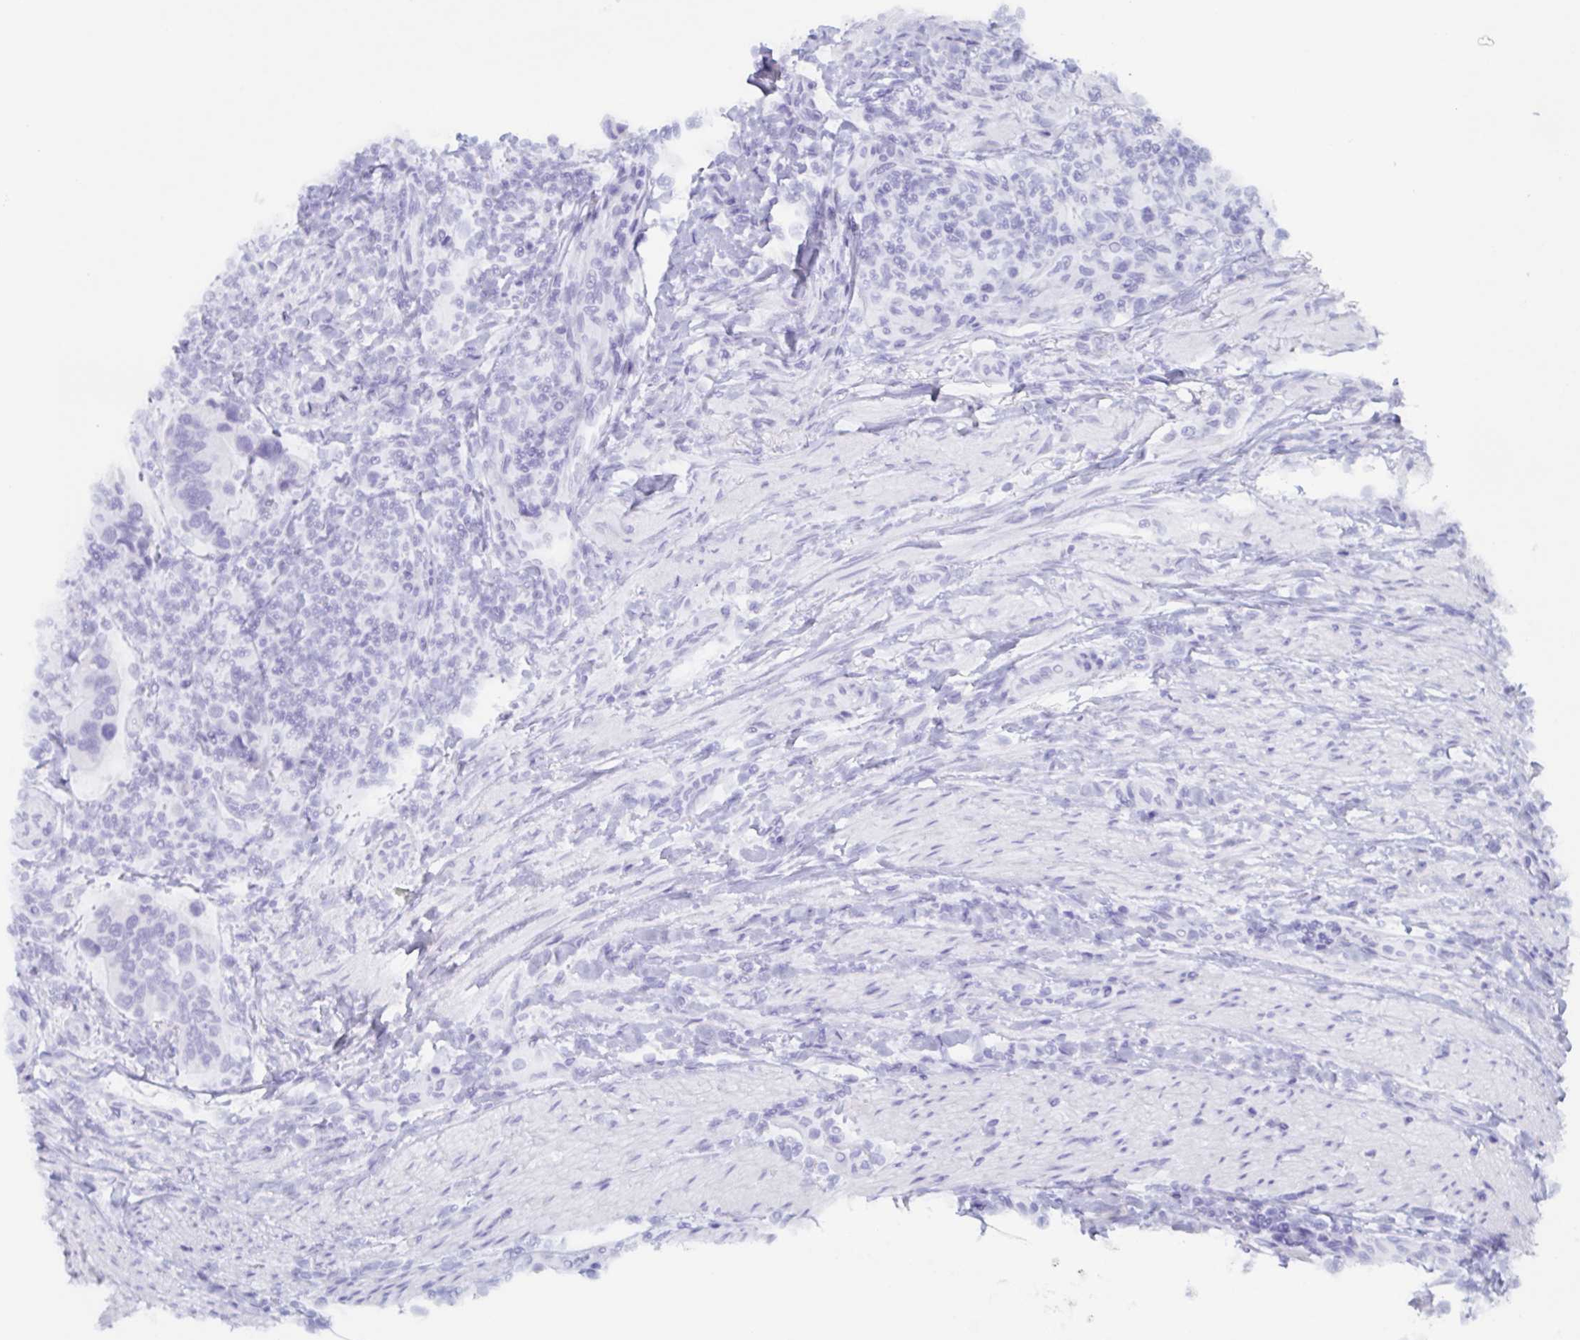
{"staining": {"intensity": "negative", "quantity": "none", "location": "none"}, "tissue": "colorectal cancer", "cell_type": "Tumor cells", "image_type": "cancer", "snomed": [{"axis": "morphology", "description": "Adenocarcinoma, NOS"}, {"axis": "topography", "description": "Colon"}], "caption": "Tumor cells are negative for brown protein staining in colorectal cancer (adenocarcinoma). (DAB immunohistochemistry with hematoxylin counter stain).", "gene": "POU2F3", "patient": {"sex": "female", "age": 67}}